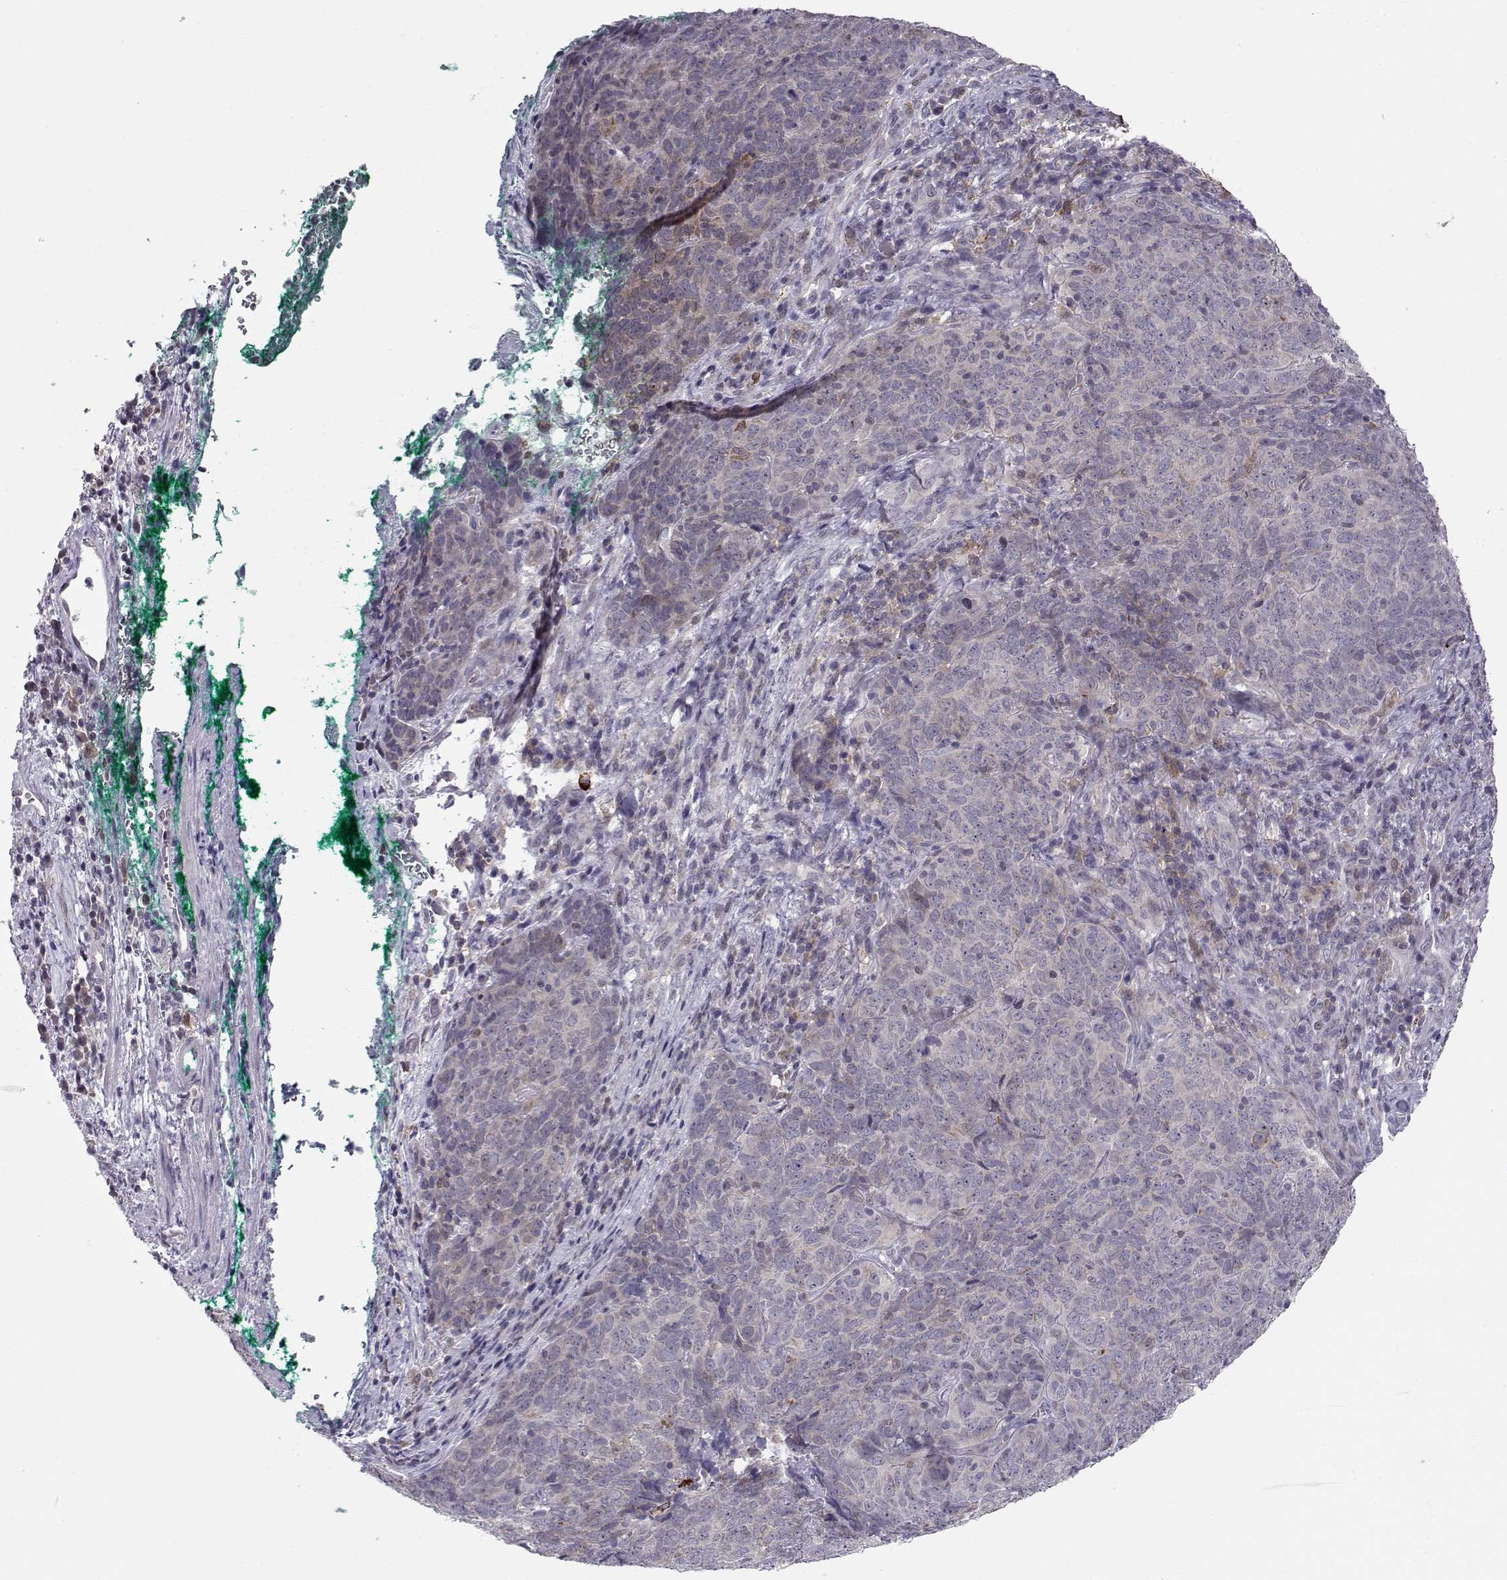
{"staining": {"intensity": "negative", "quantity": "none", "location": "none"}, "tissue": "skin cancer", "cell_type": "Tumor cells", "image_type": "cancer", "snomed": [{"axis": "morphology", "description": "Squamous cell carcinoma, NOS"}, {"axis": "topography", "description": "Skin"}, {"axis": "topography", "description": "Anal"}], "caption": "Tumor cells are negative for brown protein staining in skin cancer.", "gene": "NPVF", "patient": {"sex": "female", "age": 51}}